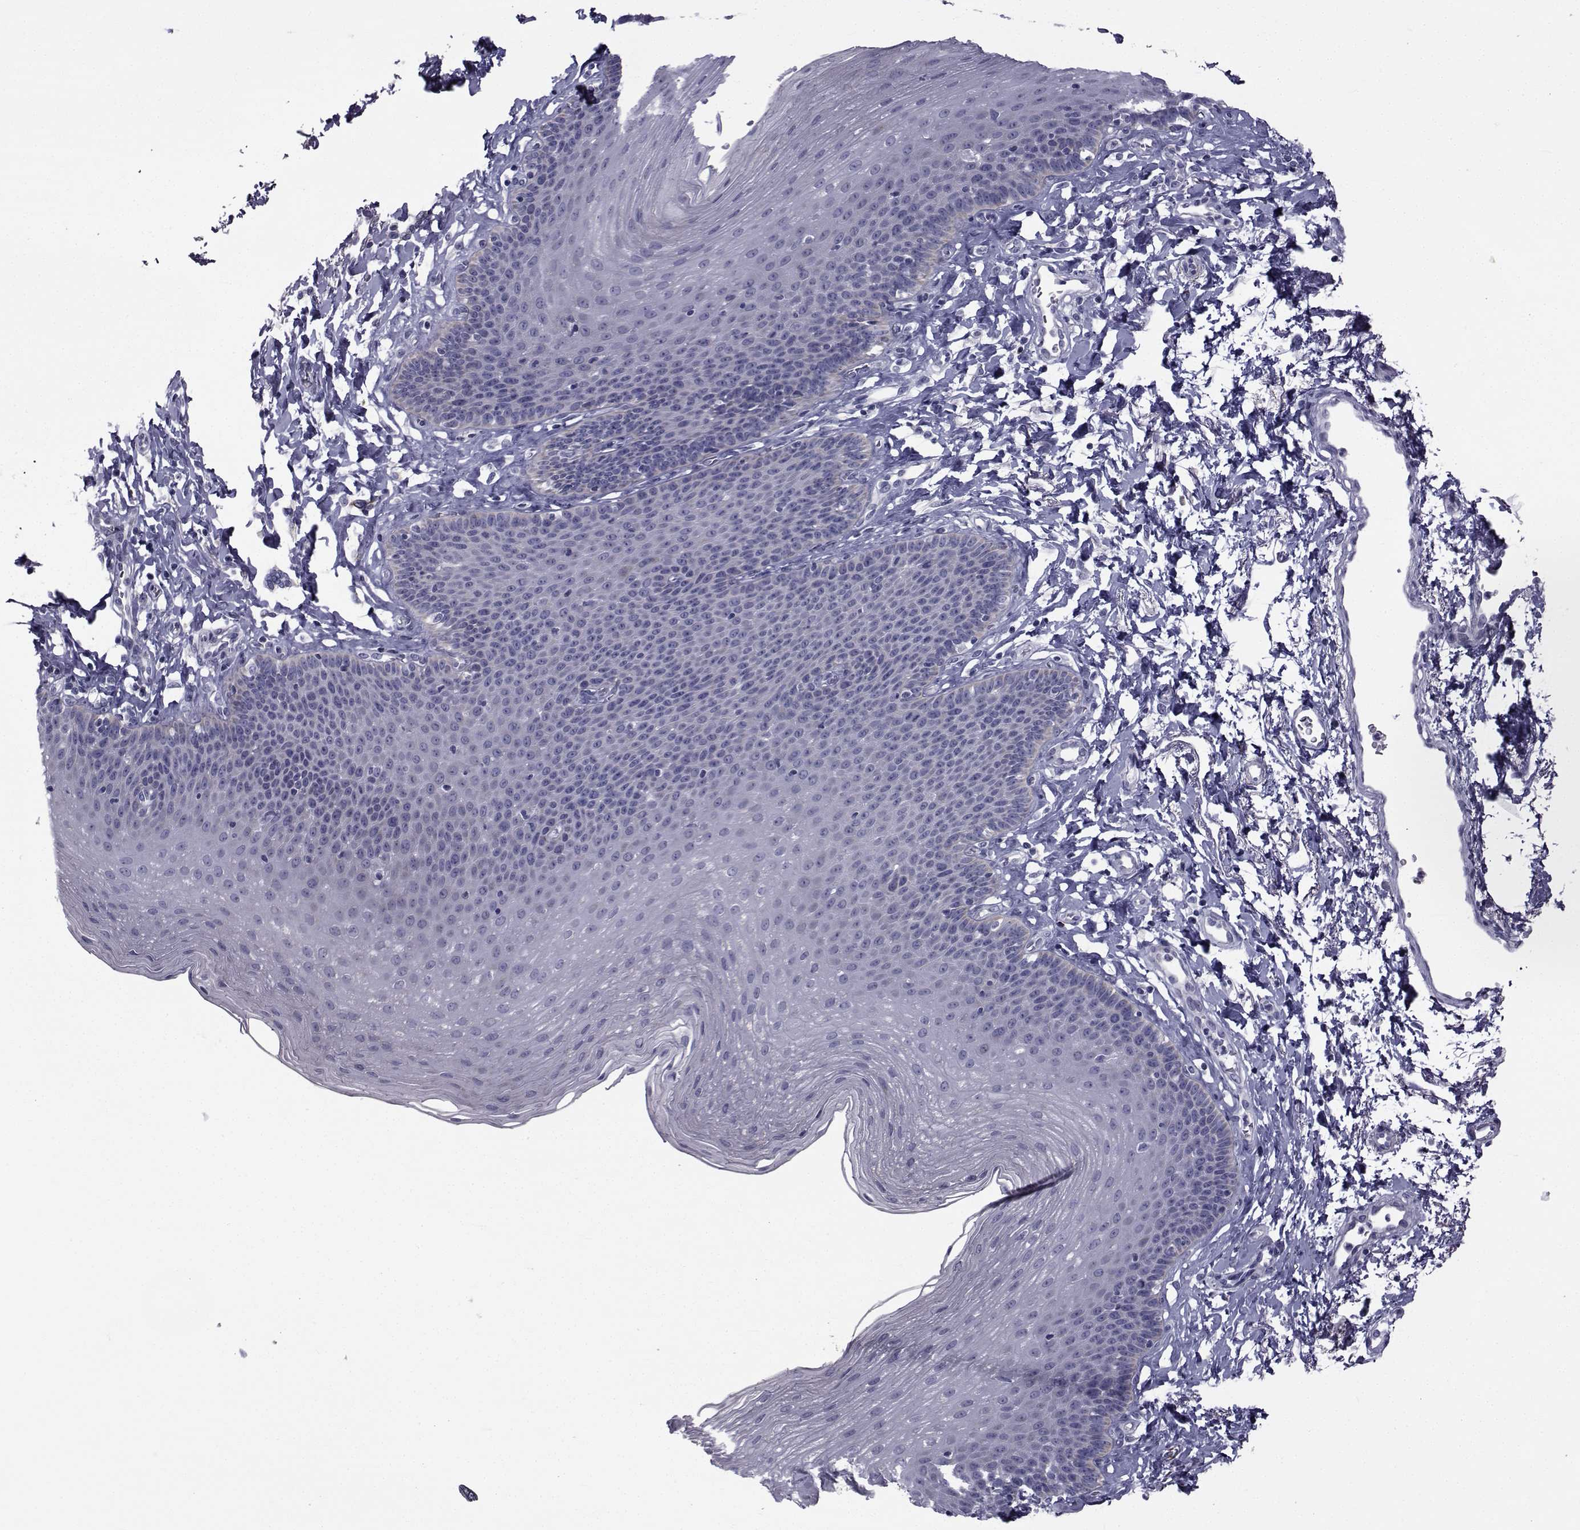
{"staining": {"intensity": "negative", "quantity": "none", "location": "none"}, "tissue": "esophagus", "cell_type": "Squamous epithelial cells", "image_type": "normal", "snomed": [{"axis": "morphology", "description": "Normal tissue, NOS"}, {"axis": "topography", "description": "Esophagus"}], "caption": "The histopathology image exhibits no staining of squamous epithelial cells in benign esophagus.", "gene": "FDXR", "patient": {"sex": "female", "age": 81}}